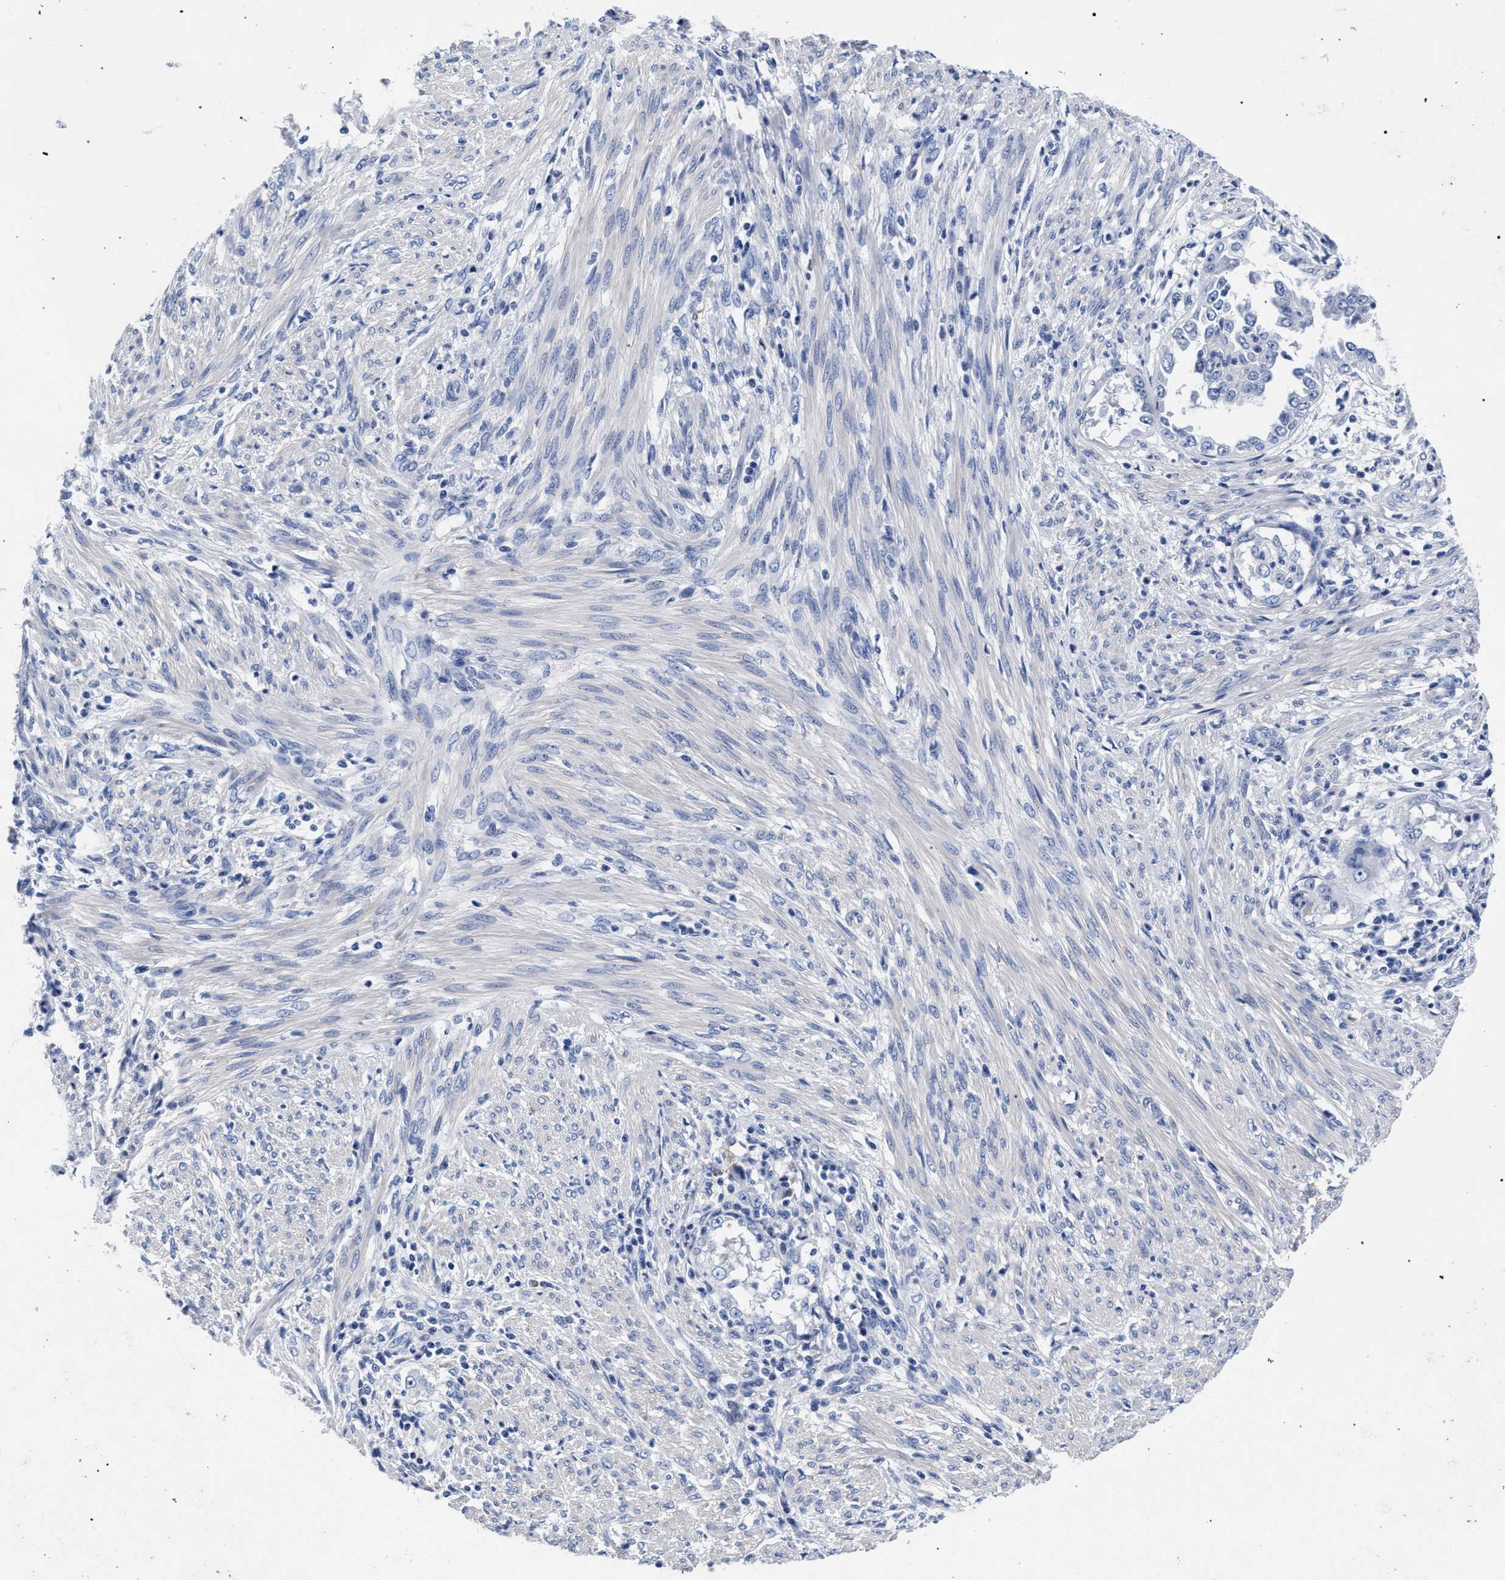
{"staining": {"intensity": "negative", "quantity": "none", "location": "none"}, "tissue": "endometrial cancer", "cell_type": "Tumor cells", "image_type": "cancer", "snomed": [{"axis": "morphology", "description": "Adenocarcinoma, NOS"}, {"axis": "topography", "description": "Endometrium"}], "caption": "Tumor cells are negative for protein expression in human endometrial cancer (adenocarcinoma).", "gene": "AKAP4", "patient": {"sex": "female", "age": 85}}